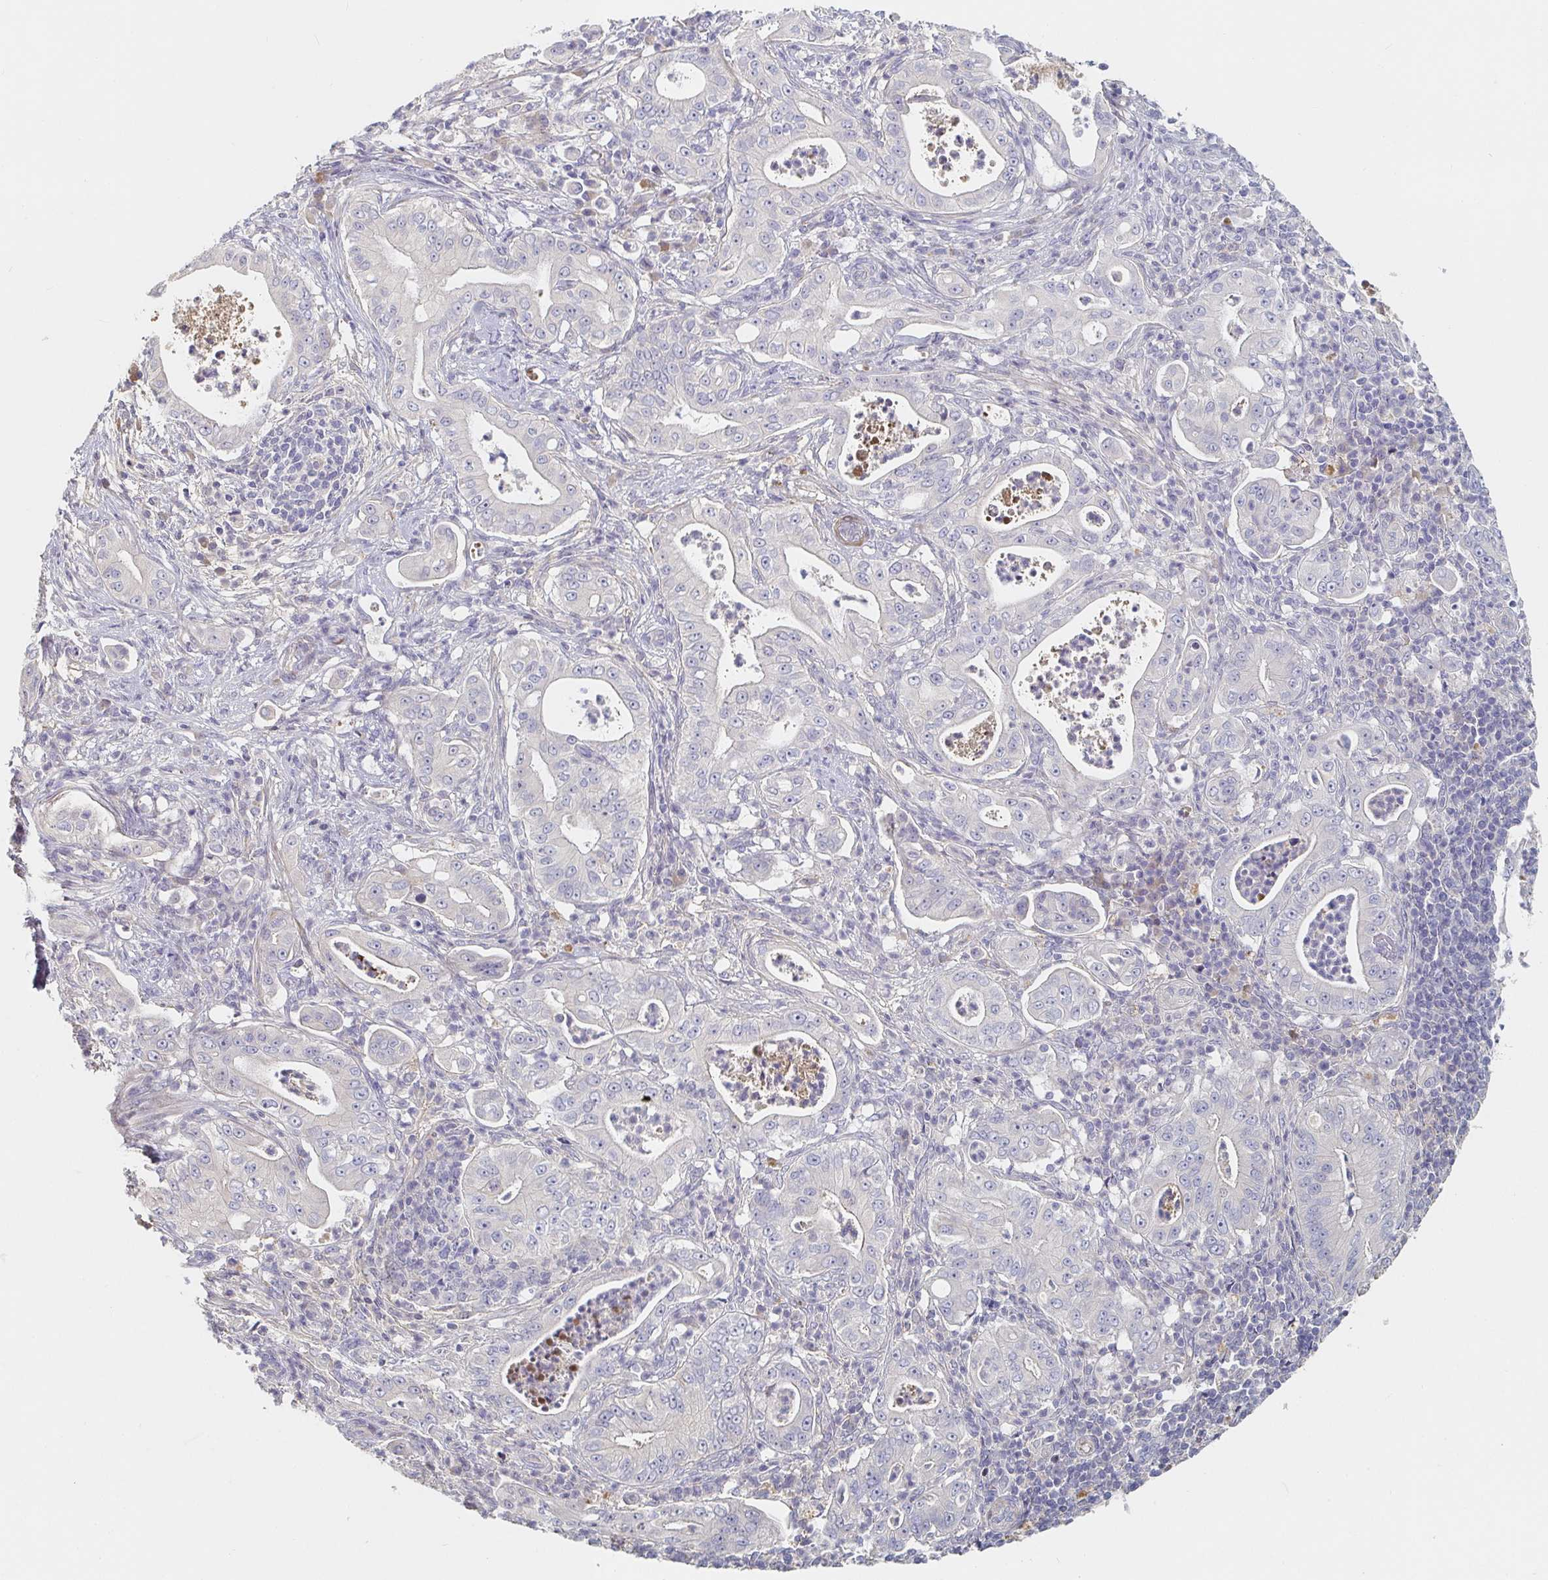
{"staining": {"intensity": "negative", "quantity": "none", "location": "none"}, "tissue": "pancreatic cancer", "cell_type": "Tumor cells", "image_type": "cancer", "snomed": [{"axis": "morphology", "description": "Adenocarcinoma, NOS"}, {"axis": "topography", "description": "Pancreas"}], "caption": "Immunohistochemical staining of human pancreatic cancer (adenocarcinoma) displays no significant positivity in tumor cells. Nuclei are stained in blue.", "gene": "NME9", "patient": {"sex": "male", "age": 71}}